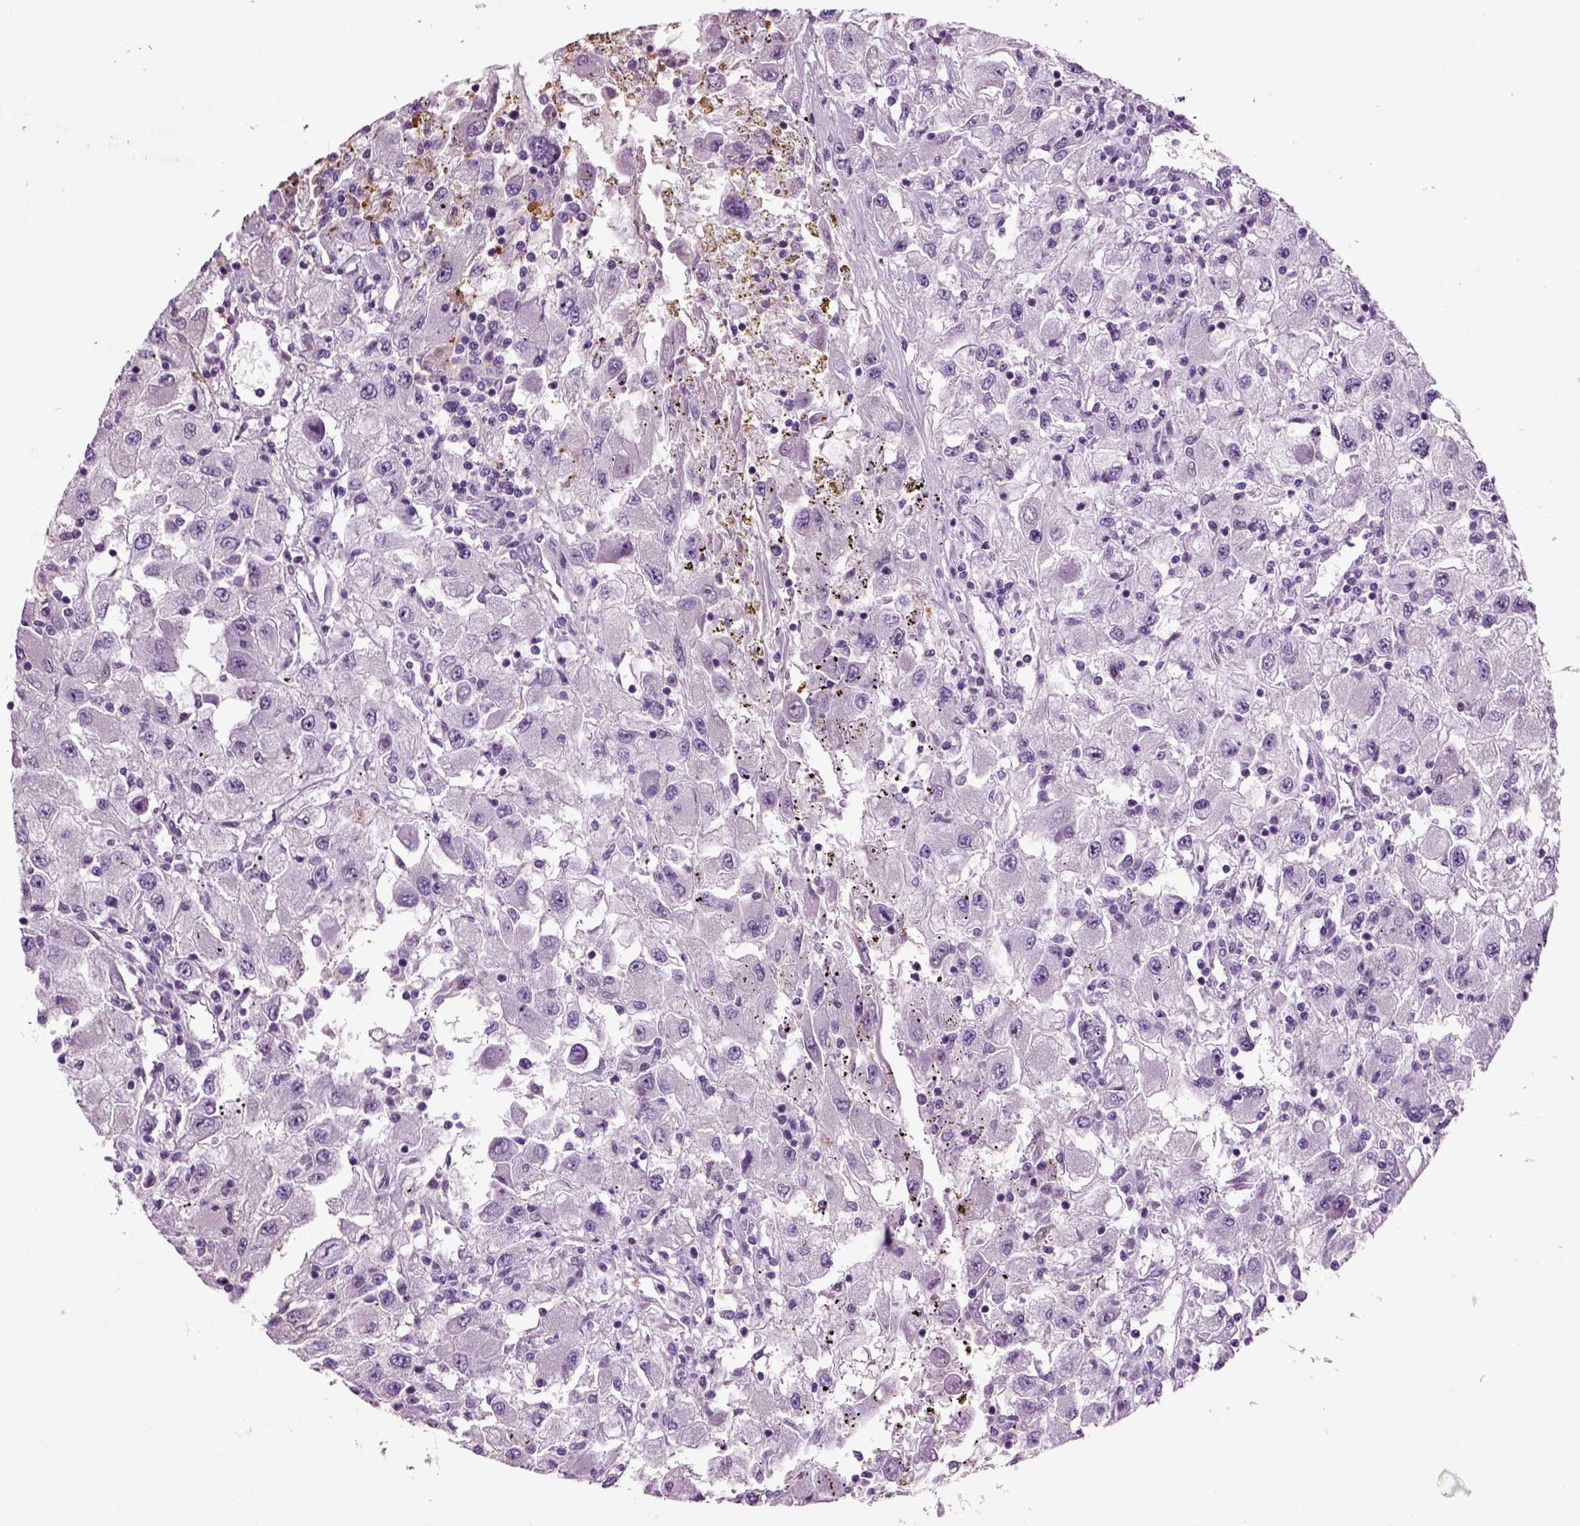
{"staining": {"intensity": "negative", "quantity": "none", "location": "none"}, "tissue": "renal cancer", "cell_type": "Tumor cells", "image_type": "cancer", "snomed": [{"axis": "morphology", "description": "Adenocarcinoma, NOS"}, {"axis": "topography", "description": "Kidney"}], "caption": "A high-resolution micrograph shows immunohistochemistry staining of renal adenocarcinoma, which shows no significant positivity in tumor cells. (IHC, brightfield microscopy, high magnification).", "gene": "ARID3A", "patient": {"sex": "female", "age": 67}}